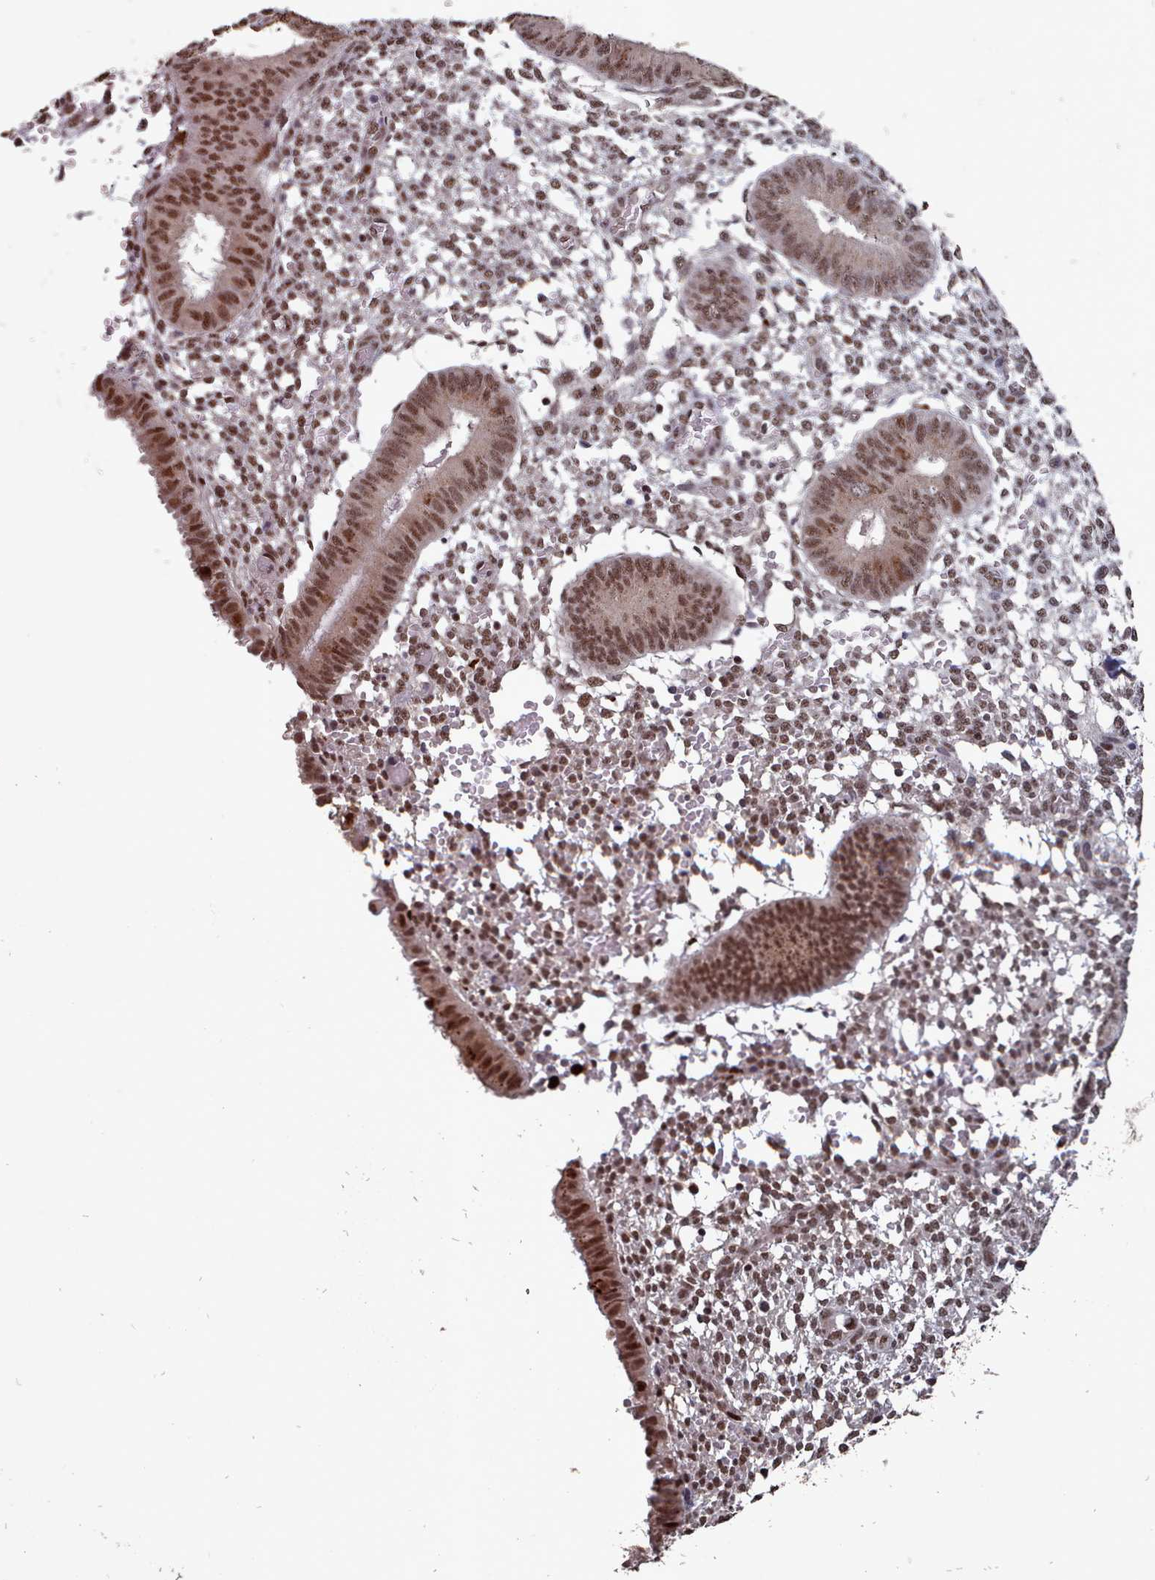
{"staining": {"intensity": "moderate", "quantity": "25%-75%", "location": "nuclear"}, "tissue": "endometrium", "cell_type": "Cells in endometrial stroma", "image_type": "normal", "snomed": [{"axis": "morphology", "description": "Normal tissue, NOS"}, {"axis": "topography", "description": "Endometrium"}], "caption": "Protein analysis of unremarkable endometrium exhibits moderate nuclear expression in approximately 25%-75% of cells in endometrial stroma.", "gene": "PNRC2", "patient": {"sex": "female", "age": 49}}